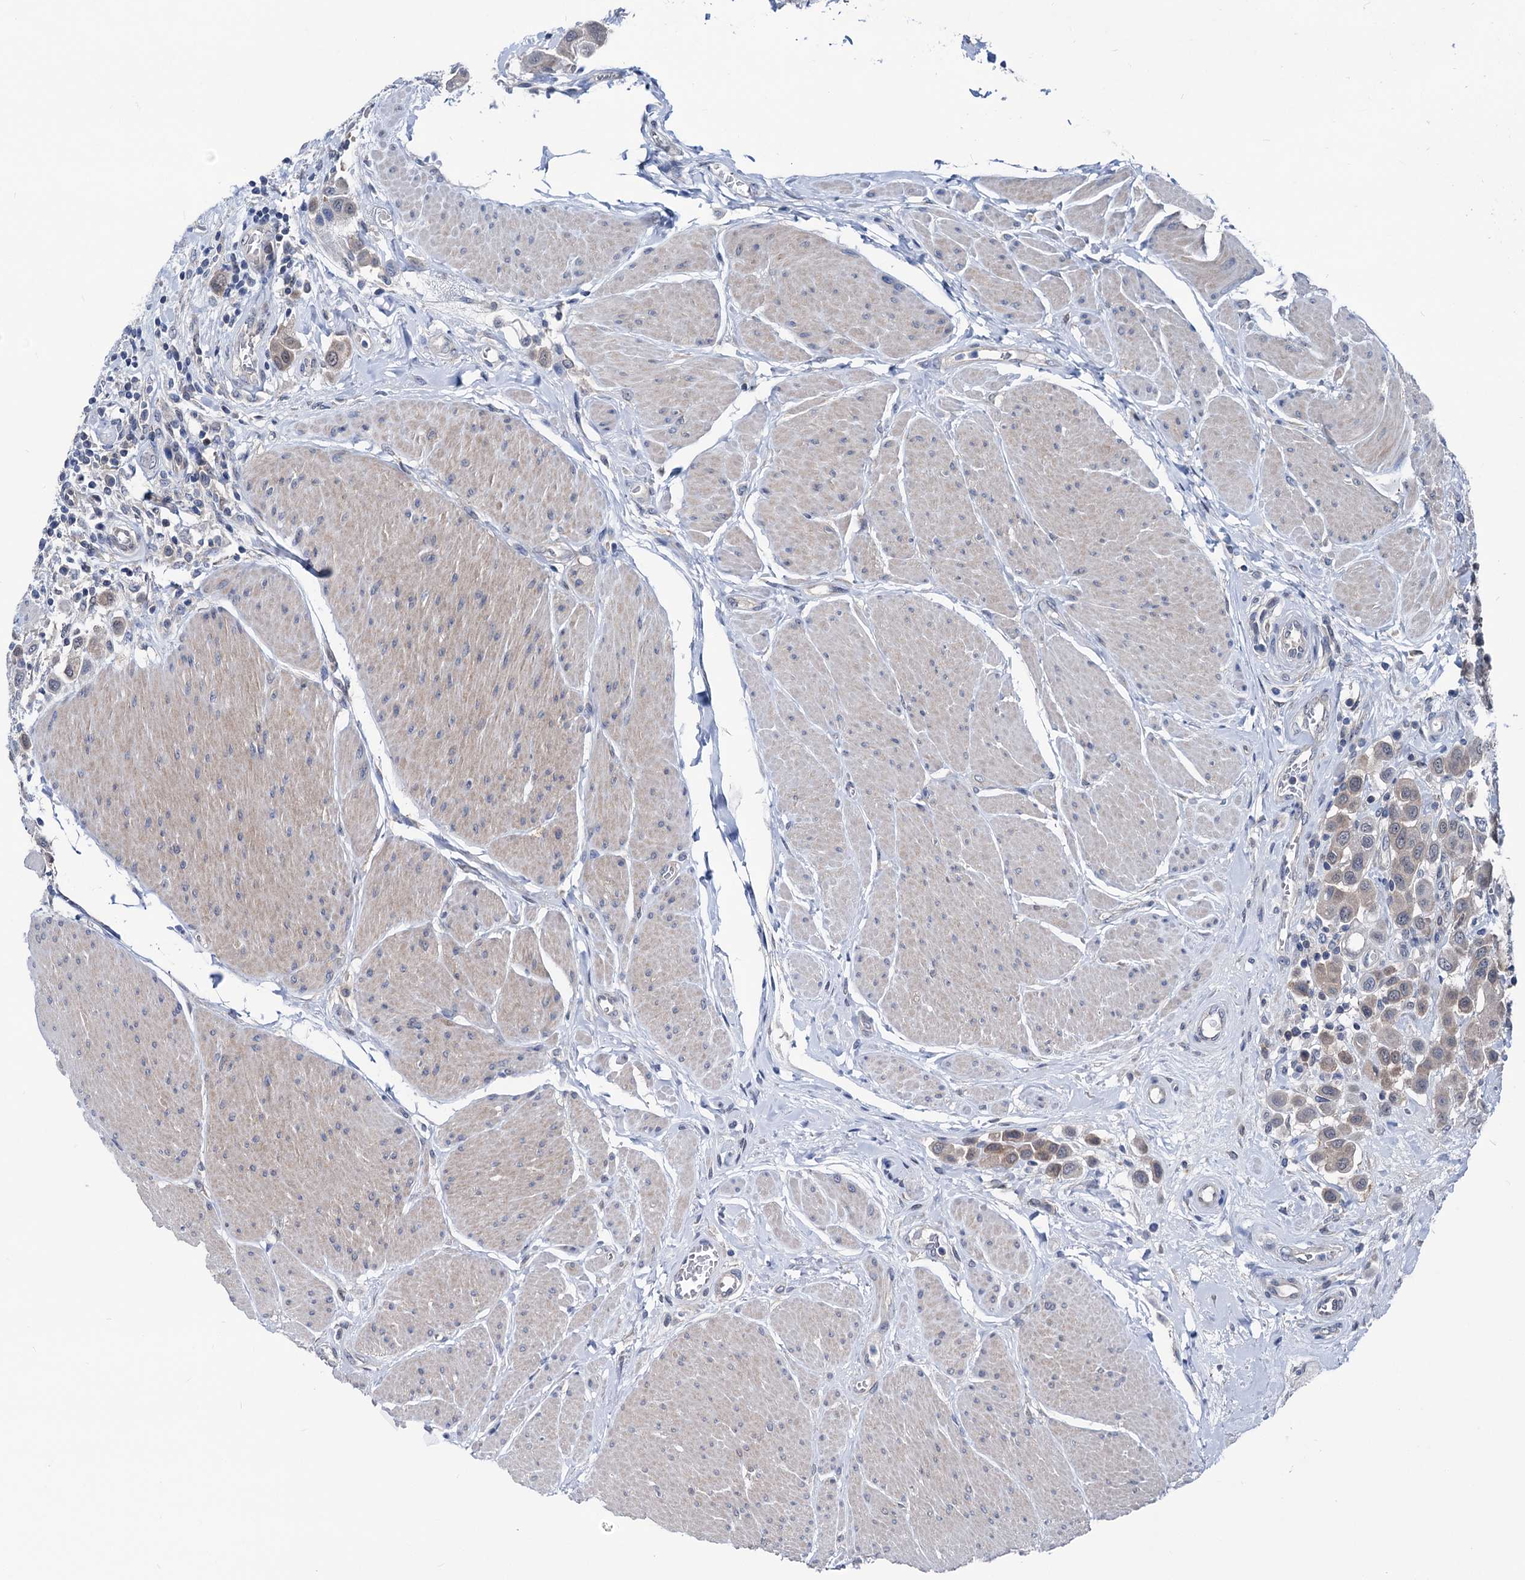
{"staining": {"intensity": "weak", "quantity": ">75%", "location": "cytoplasmic/membranous"}, "tissue": "urothelial cancer", "cell_type": "Tumor cells", "image_type": "cancer", "snomed": [{"axis": "morphology", "description": "Urothelial carcinoma, High grade"}, {"axis": "topography", "description": "Urinary bladder"}], "caption": "DAB immunohistochemical staining of urothelial carcinoma (high-grade) demonstrates weak cytoplasmic/membranous protein staining in about >75% of tumor cells. (DAB (3,3'-diaminobenzidine) = brown stain, brightfield microscopy at high magnification).", "gene": "GLO1", "patient": {"sex": "male", "age": 50}}